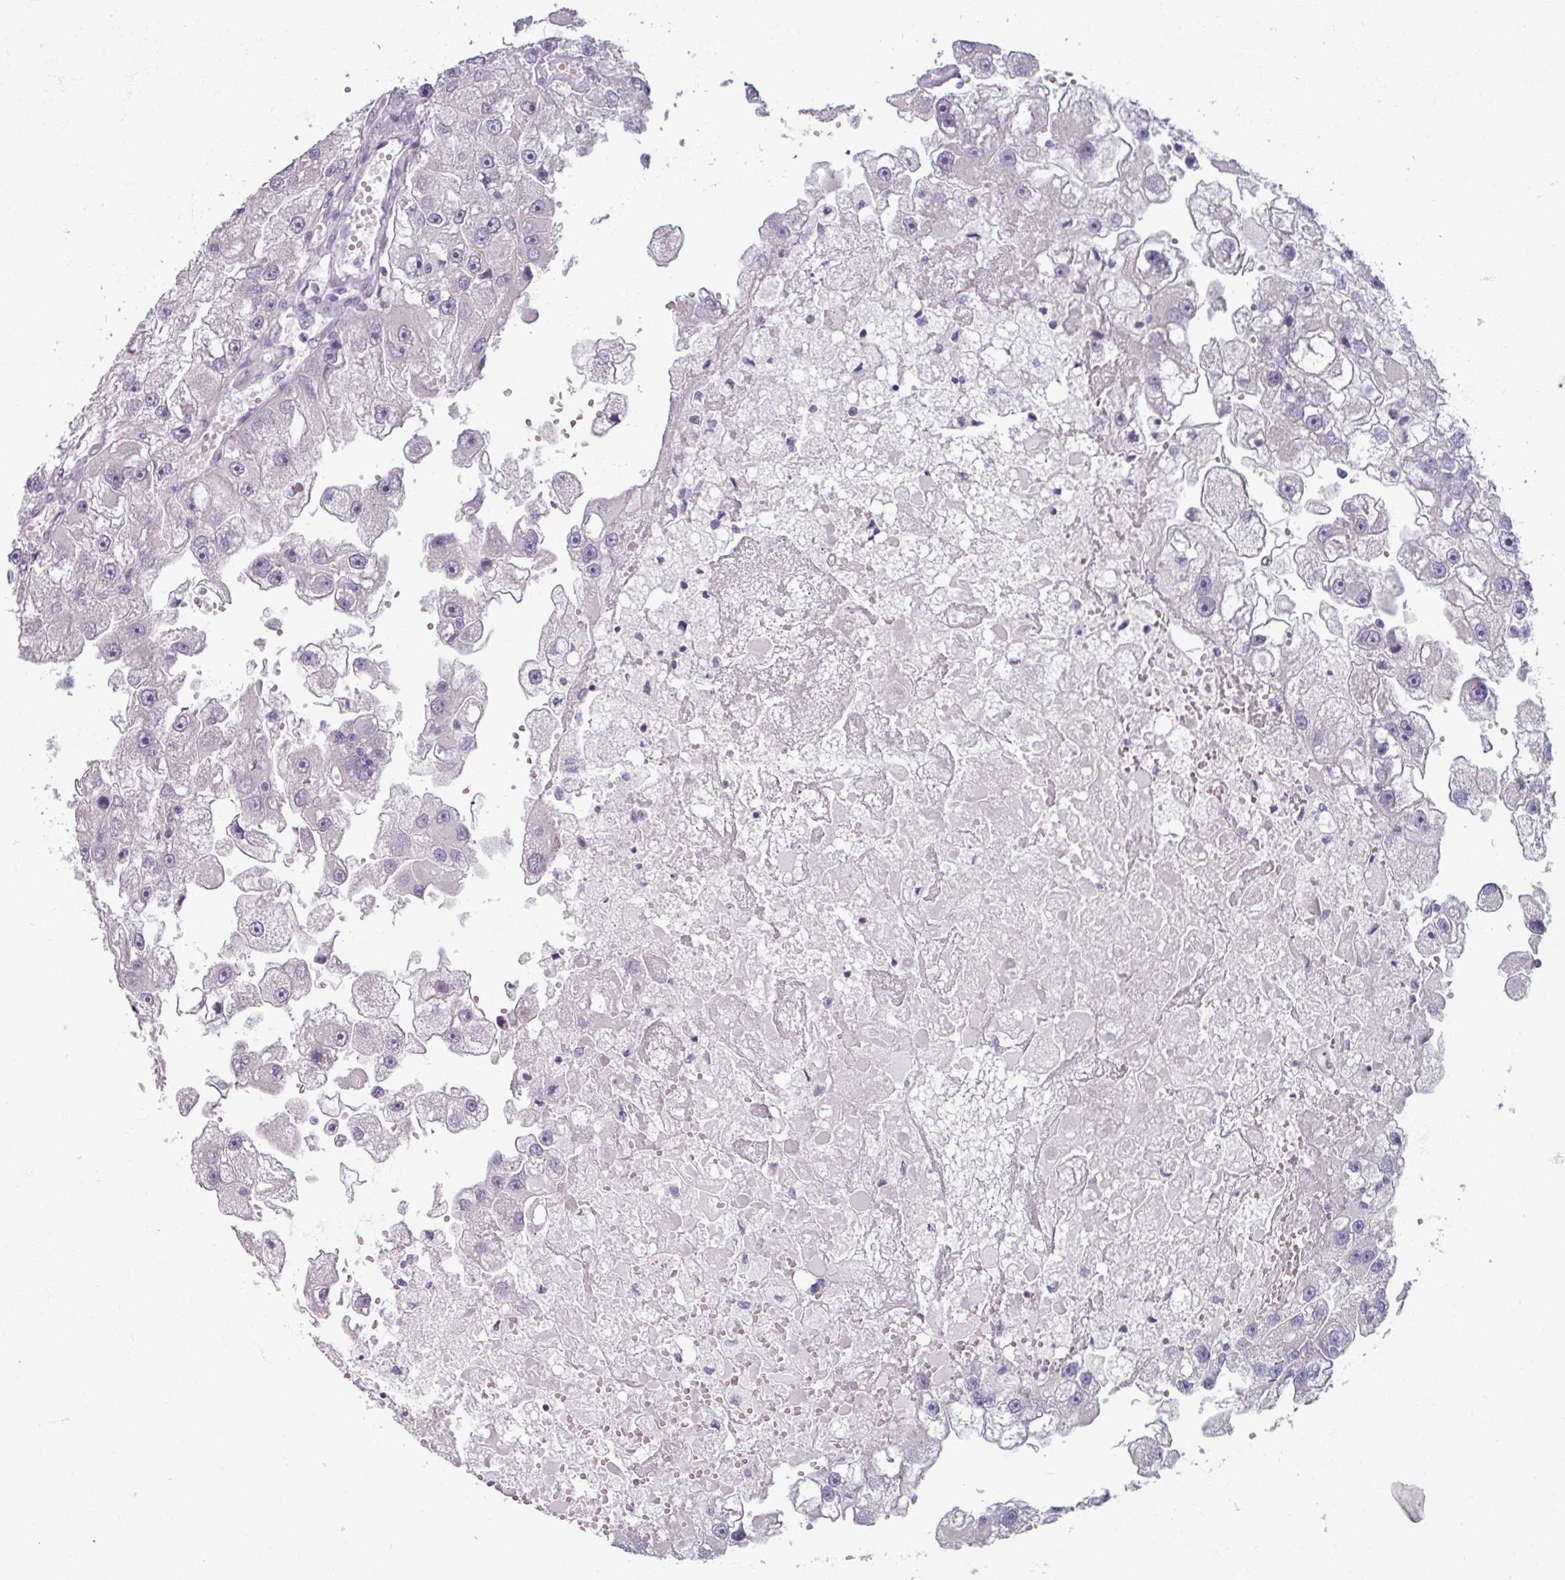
{"staining": {"intensity": "negative", "quantity": "none", "location": "none"}, "tissue": "renal cancer", "cell_type": "Tumor cells", "image_type": "cancer", "snomed": [{"axis": "morphology", "description": "Adenocarcinoma, NOS"}, {"axis": "topography", "description": "Kidney"}], "caption": "Micrograph shows no significant protein staining in tumor cells of renal adenocarcinoma.", "gene": "SMIM11", "patient": {"sex": "male", "age": 63}}